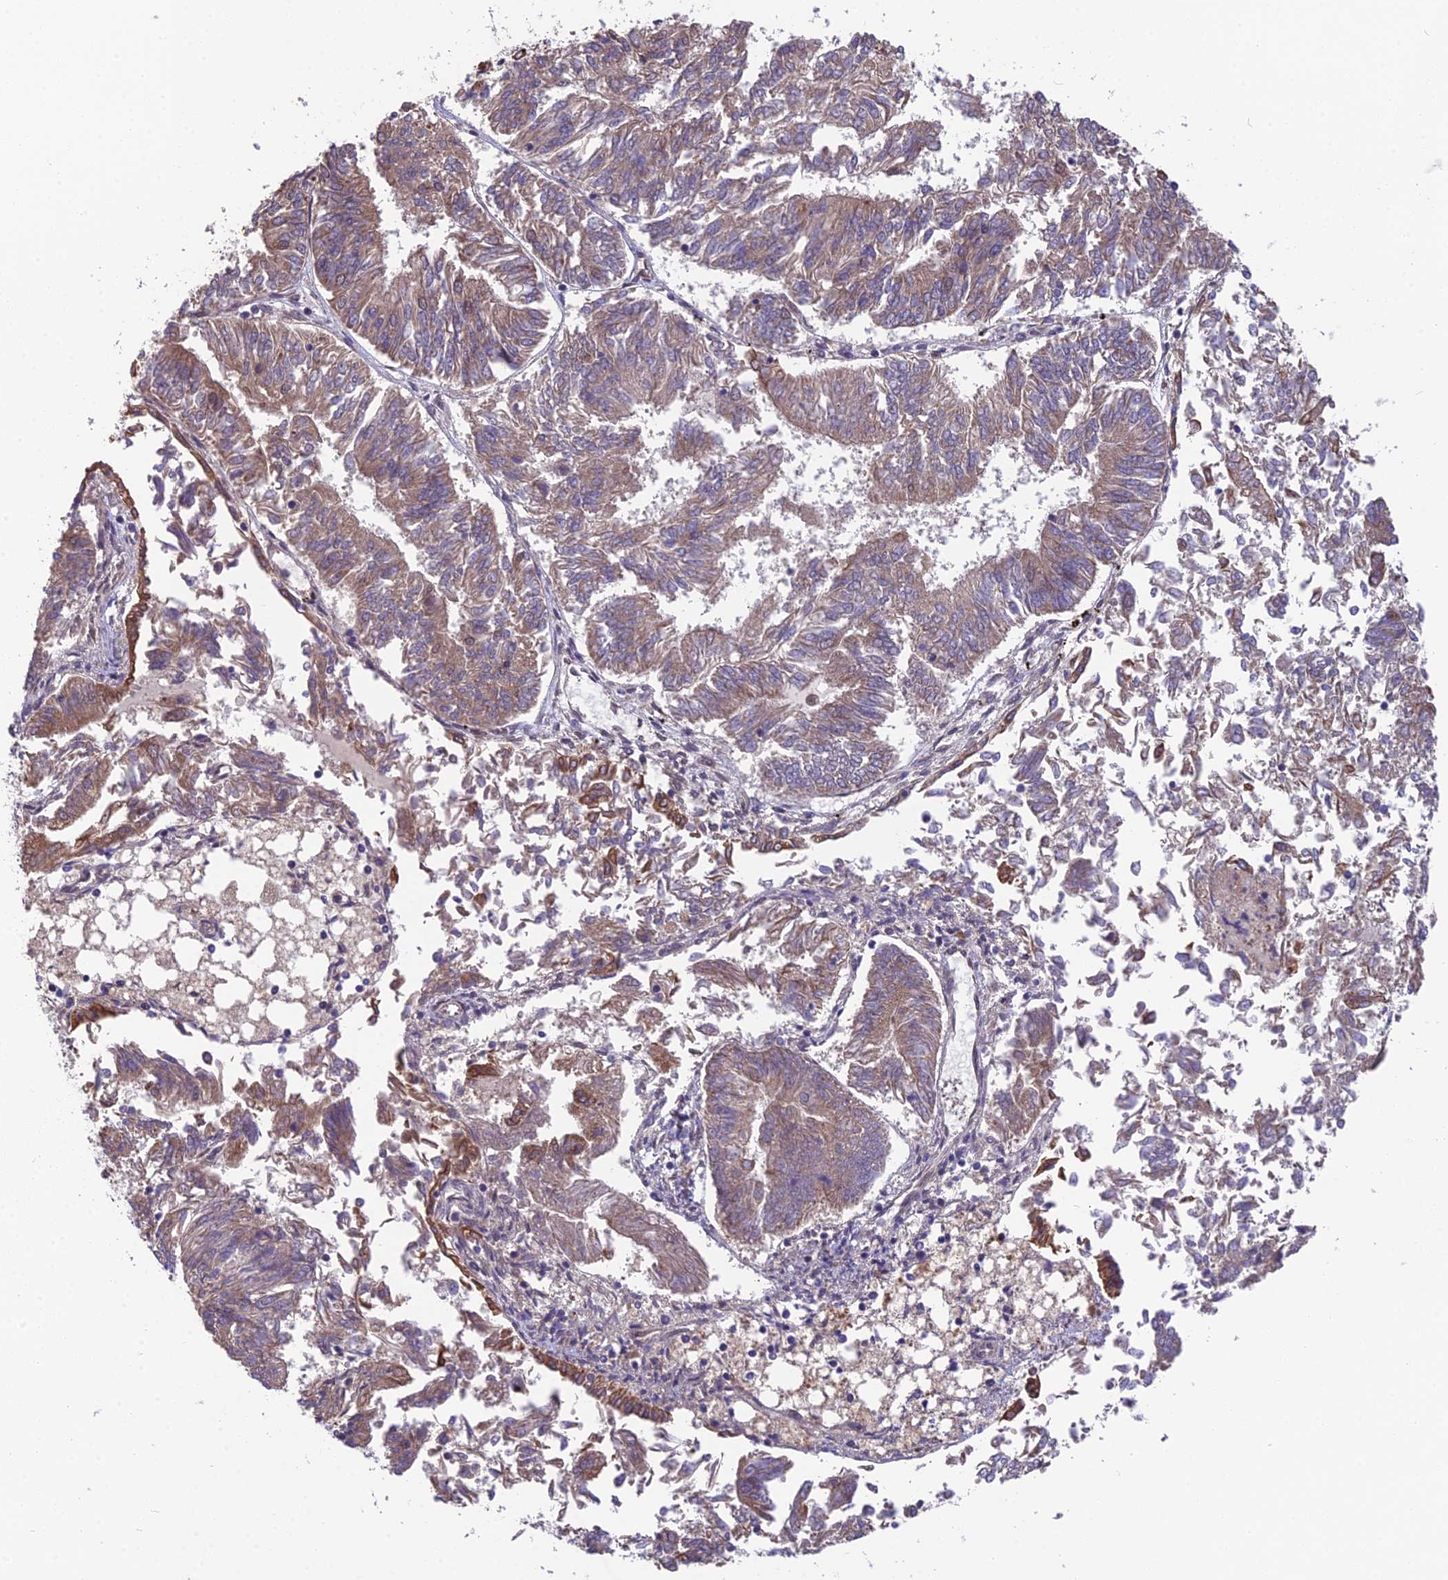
{"staining": {"intensity": "moderate", "quantity": ">75%", "location": "cytoplasmic/membranous"}, "tissue": "endometrial cancer", "cell_type": "Tumor cells", "image_type": "cancer", "snomed": [{"axis": "morphology", "description": "Adenocarcinoma, NOS"}, {"axis": "topography", "description": "Endometrium"}], "caption": "IHC of human adenocarcinoma (endometrial) exhibits medium levels of moderate cytoplasmic/membranous positivity in approximately >75% of tumor cells.", "gene": "CYP2R1", "patient": {"sex": "female", "age": 58}}